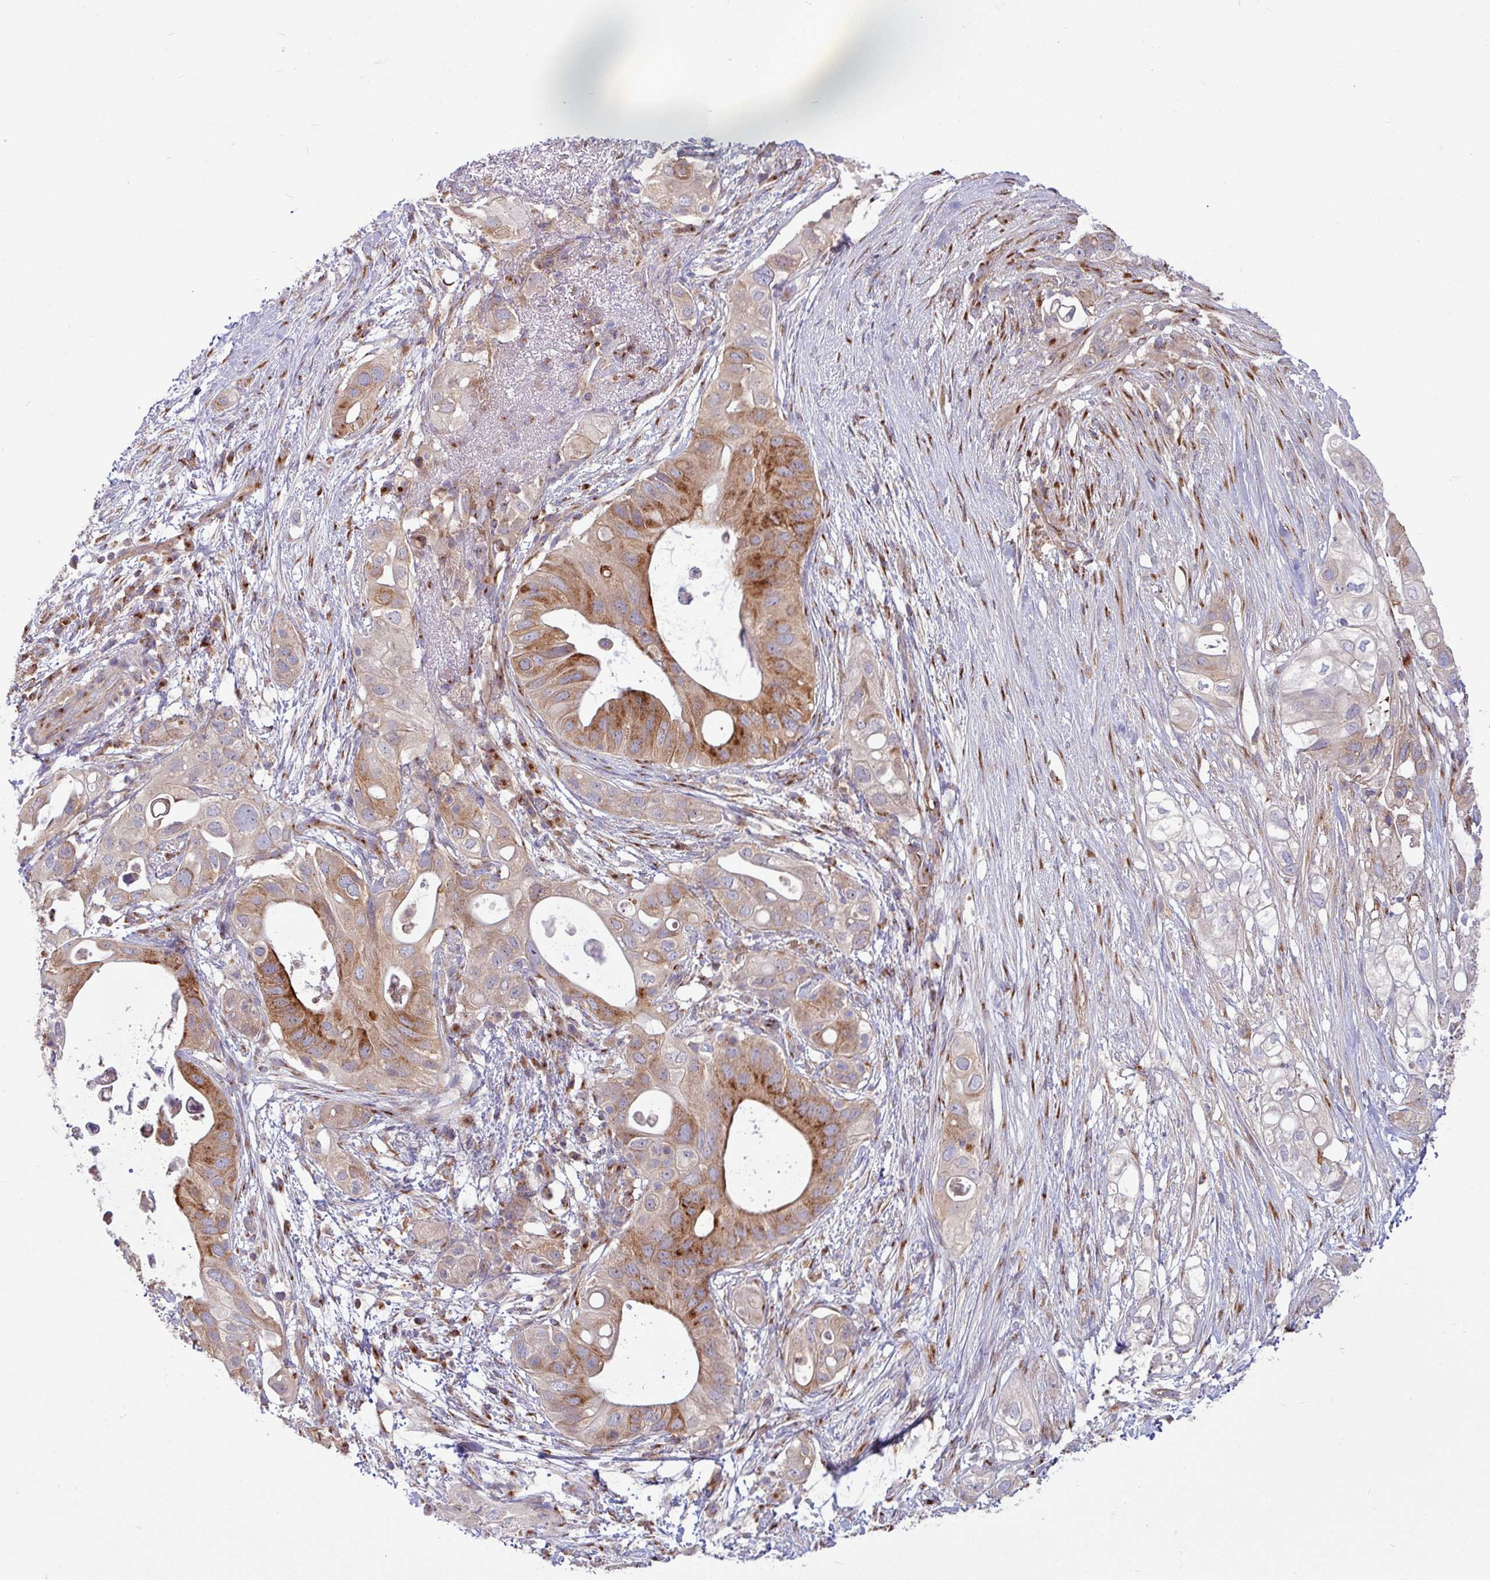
{"staining": {"intensity": "moderate", "quantity": ">75%", "location": "cytoplasmic/membranous"}, "tissue": "pancreatic cancer", "cell_type": "Tumor cells", "image_type": "cancer", "snomed": [{"axis": "morphology", "description": "Adenocarcinoma, NOS"}, {"axis": "topography", "description": "Pancreas"}], "caption": "A high-resolution micrograph shows immunohistochemistry staining of adenocarcinoma (pancreatic), which demonstrates moderate cytoplasmic/membranous expression in approximately >75% of tumor cells. Ihc stains the protein in brown and the nuclei are stained blue.", "gene": "LSM12", "patient": {"sex": "female", "age": 72}}